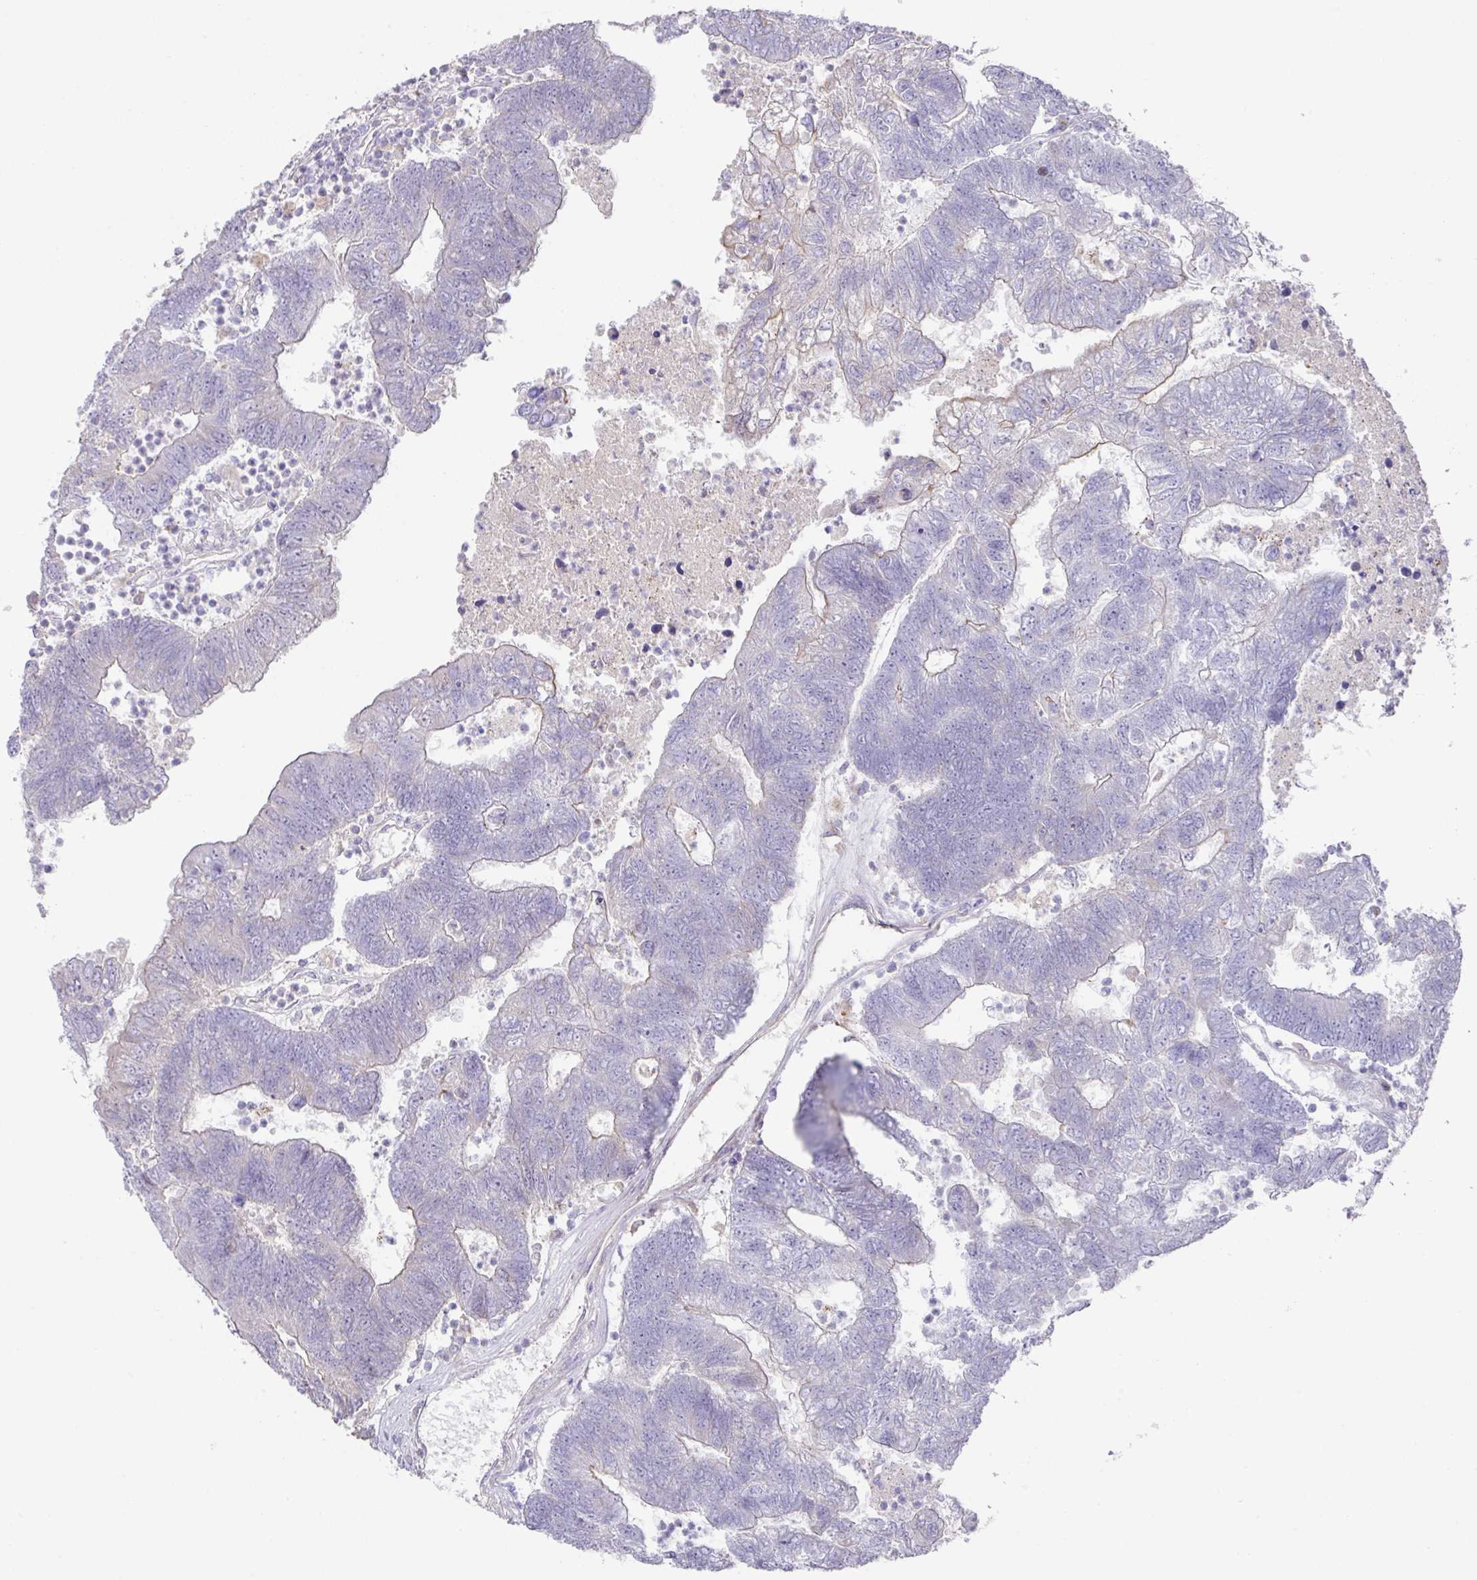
{"staining": {"intensity": "negative", "quantity": "none", "location": "none"}, "tissue": "colorectal cancer", "cell_type": "Tumor cells", "image_type": "cancer", "snomed": [{"axis": "morphology", "description": "Adenocarcinoma, NOS"}, {"axis": "topography", "description": "Colon"}], "caption": "This is a photomicrograph of IHC staining of colorectal cancer, which shows no positivity in tumor cells.", "gene": "TARM1", "patient": {"sex": "female", "age": 48}}